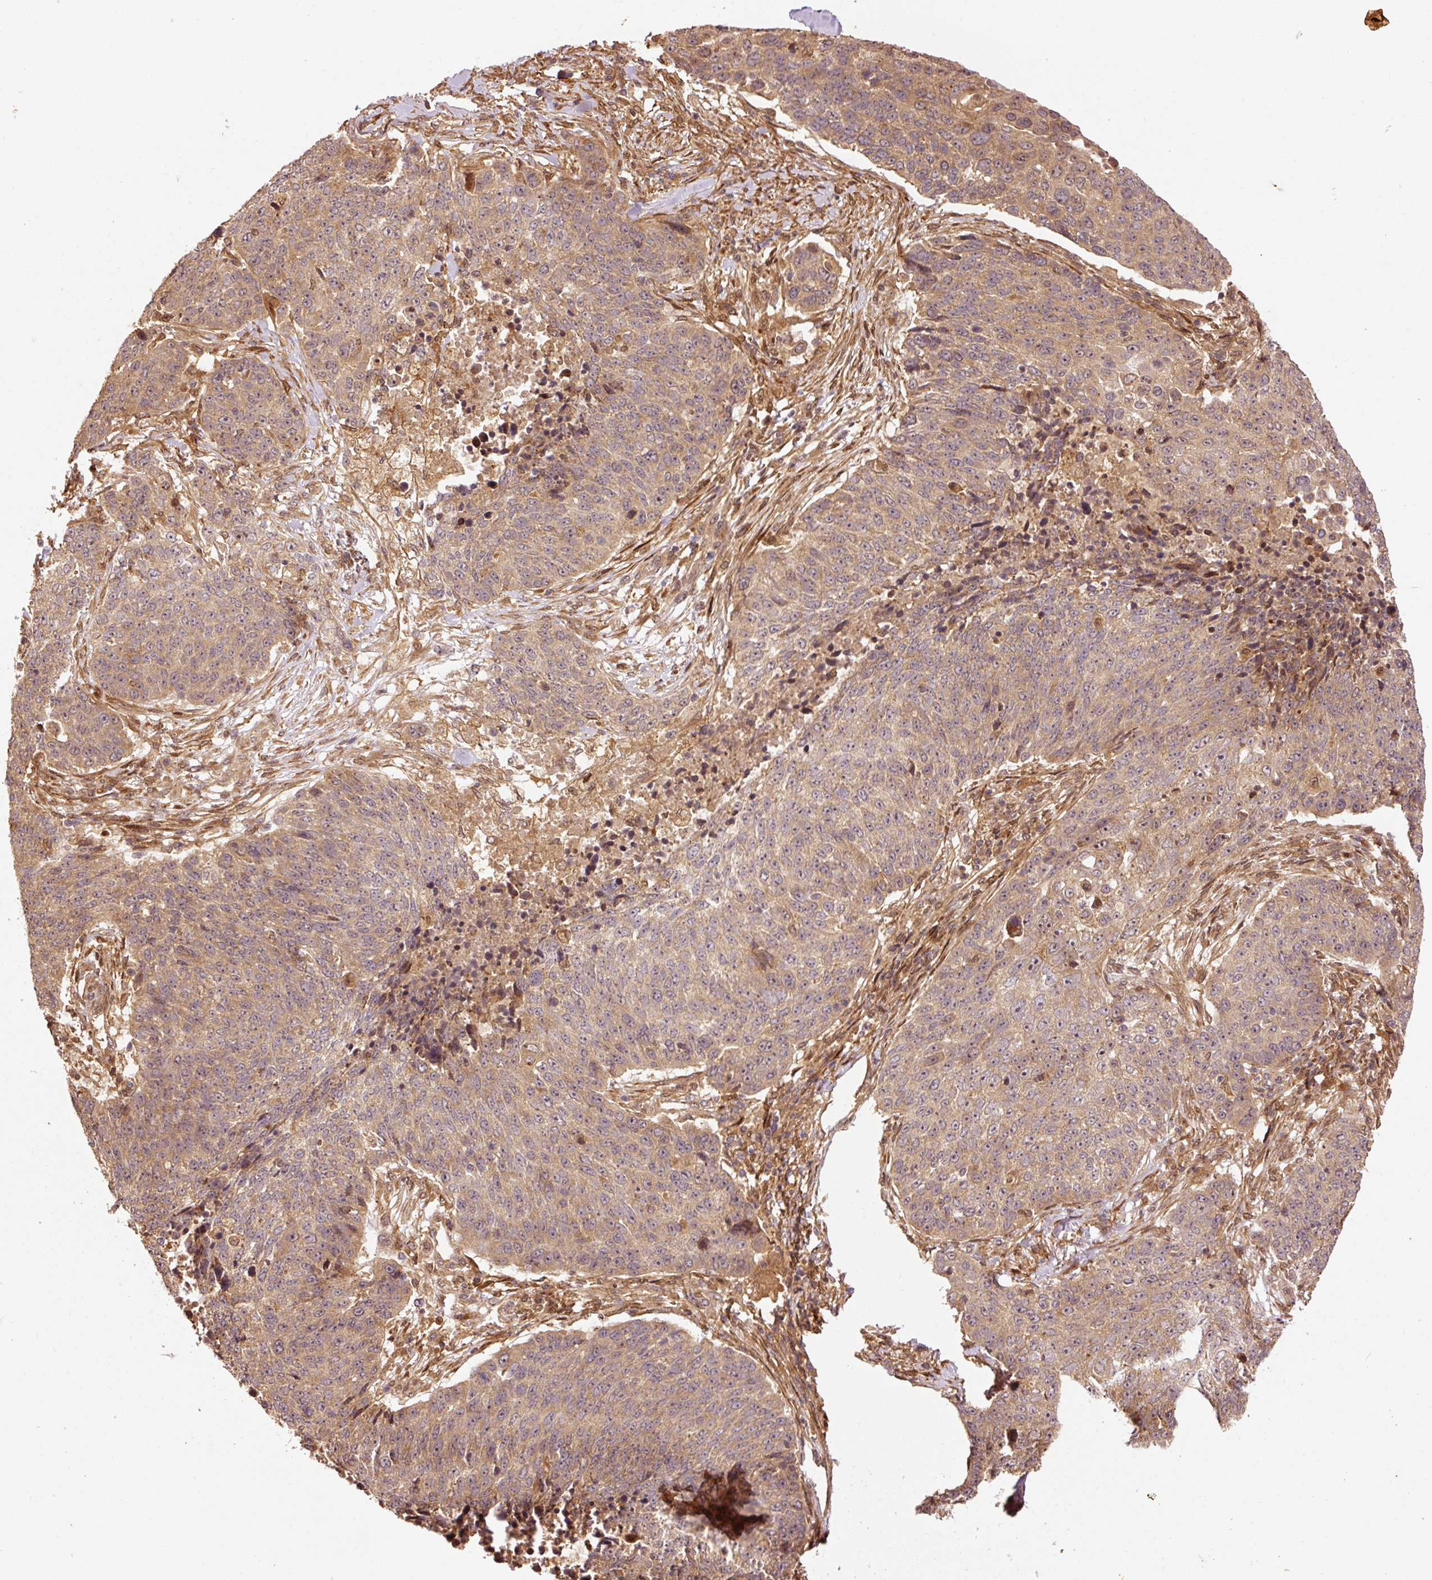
{"staining": {"intensity": "moderate", "quantity": ">75%", "location": "cytoplasmic/membranous,nuclear"}, "tissue": "lung cancer", "cell_type": "Tumor cells", "image_type": "cancer", "snomed": [{"axis": "morphology", "description": "Normal tissue, NOS"}, {"axis": "morphology", "description": "Squamous cell carcinoma, NOS"}, {"axis": "topography", "description": "Lymph node"}, {"axis": "topography", "description": "Lung"}], "caption": "Immunohistochemical staining of lung cancer (squamous cell carcinoma) displays medium levels of moderate cytoplasmic/membranous and nuclear staining in about >75% of tumor cells.", "gene": "OXER1", "patient": {"sex": "male", "age": 66}}